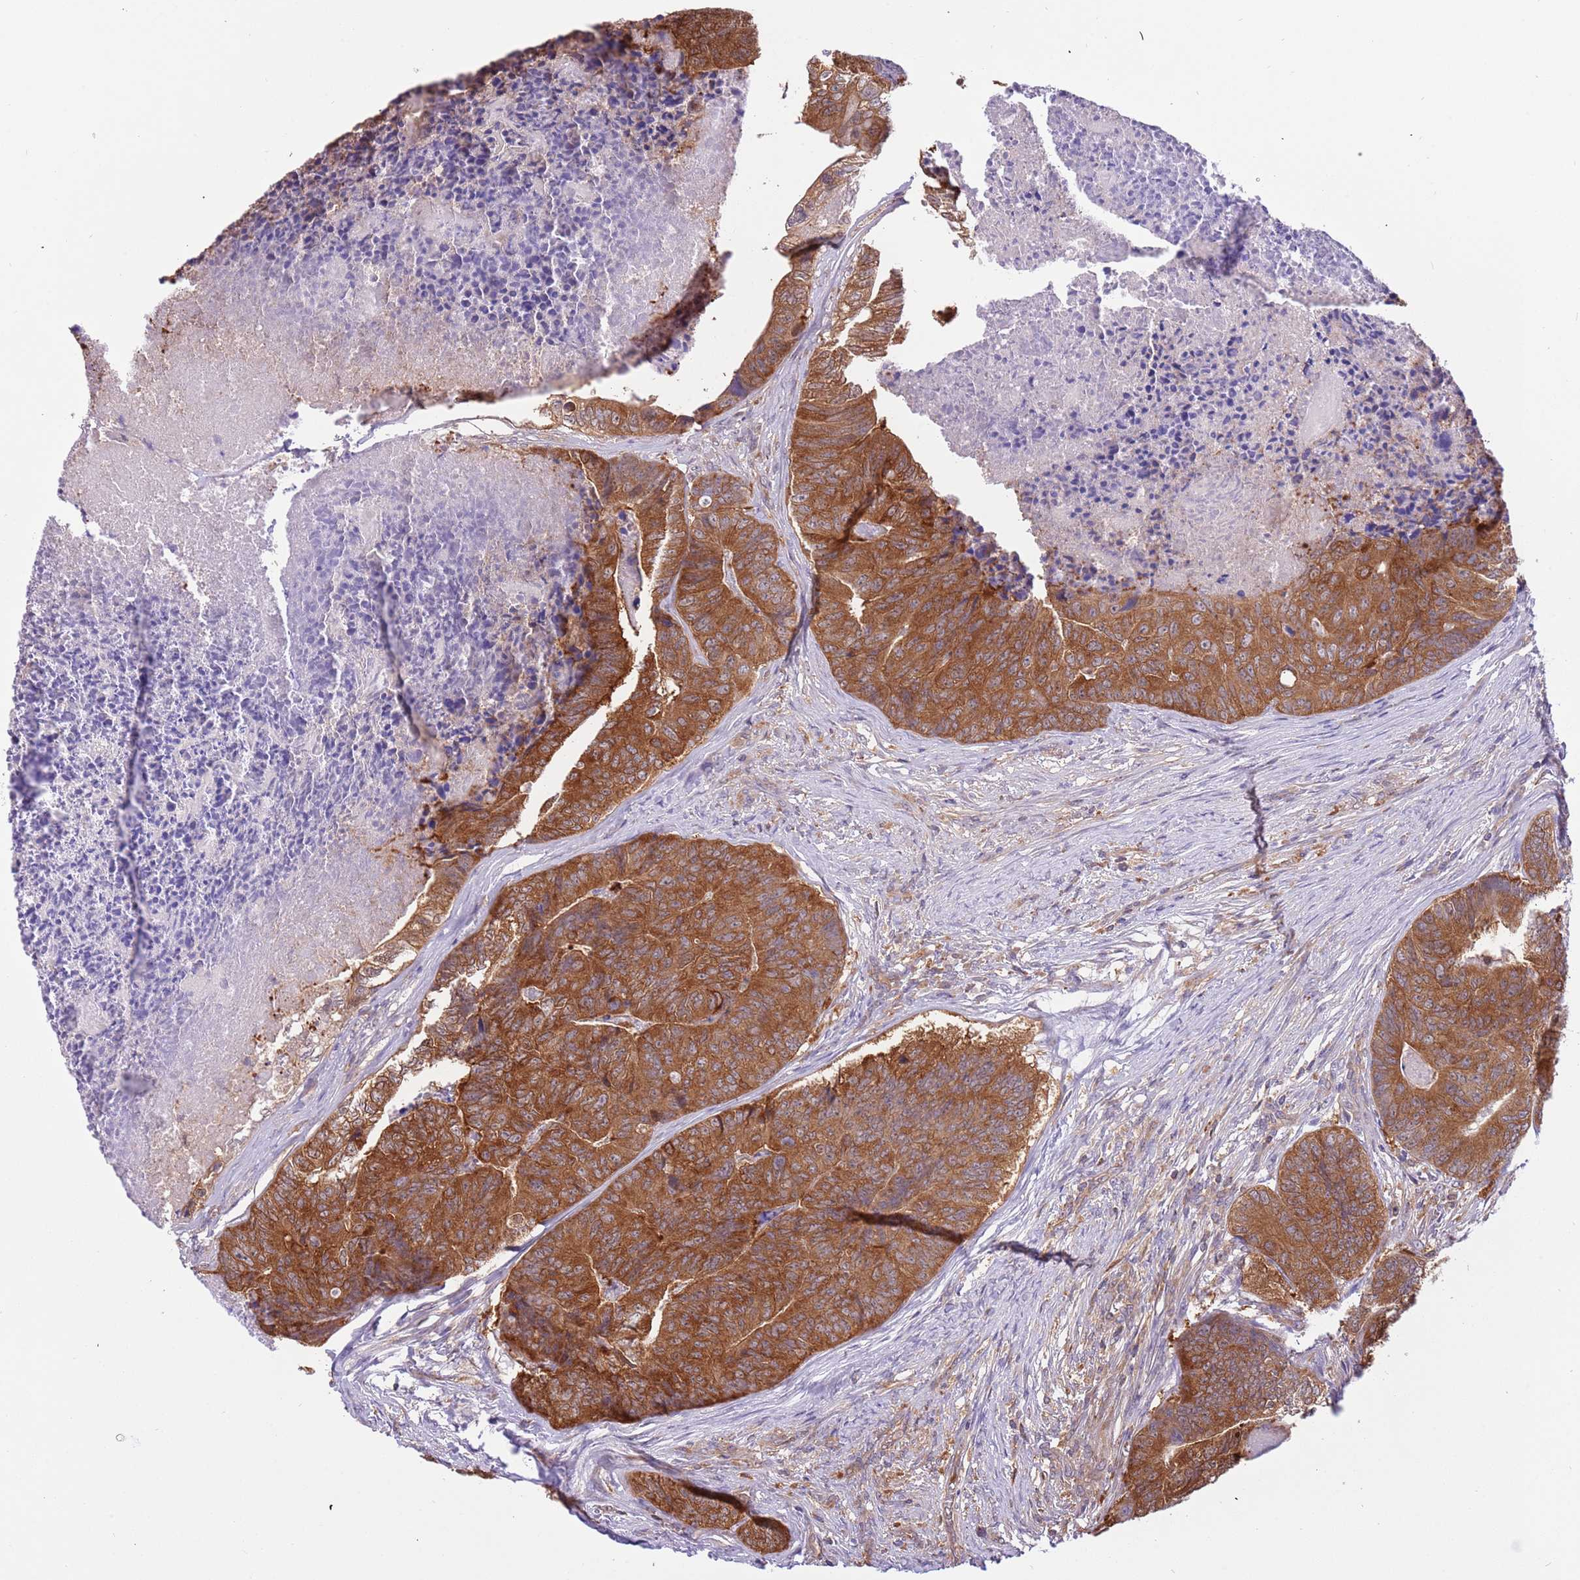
{"staining": {"intensity": "strong", "quantity": ">75%", "location": "cytoplasmic/membranous"}, "tissue": "colorectal cancer", "cell_type": "Tumor cells", "image_type": "cancer", "snomed": [{"axis": "morphology", "description": "Adenocarcinoma, NOS"}, {"axis": "topography", "description": "Colon"}], "caption": "A brown stain labels strong cytoplasmic/membranous staining of a protein in human colorectal adenocarcinoma tumor cells.", "gene": "STIP1", "patient": {"sex": "female", "age": 67}}